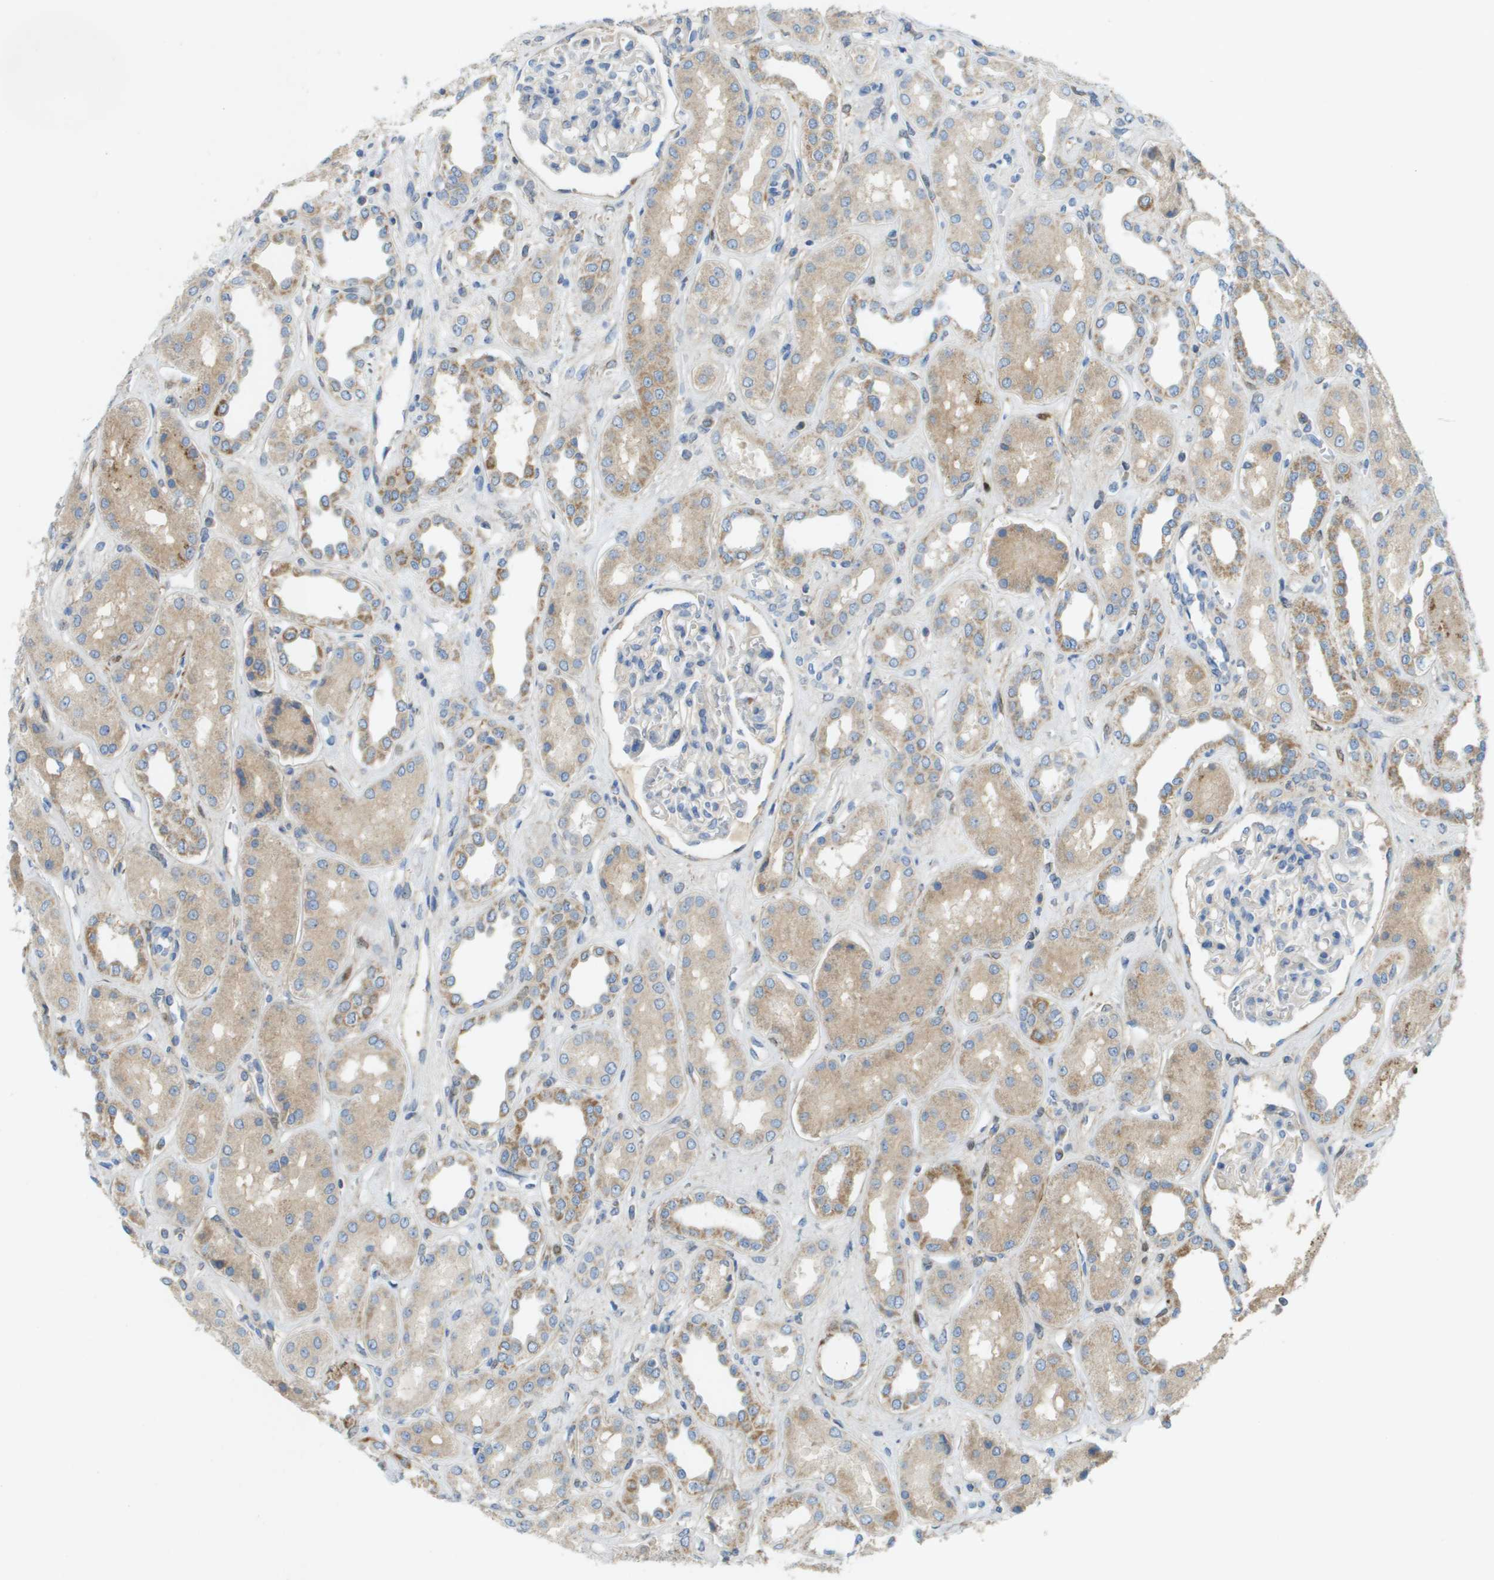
{"staining": {"intensity": "weak", "quantity": "<25%", "location": "cytoplasmic/membranous"}, "tissue": "kidney", "cell_type": "Cells in glomeruli", "image_type": "normal", "snomed": [{"axis": "morphology", "description": "Normal tissue, NOS"}, {"axis": "topography", "description": "Kidney"}], "caption": "The image exhibits no significant positivity in cells in glomeruli of kidney.", "gene": "CYGB", "patient": {"sex": "male", "age": 59}}